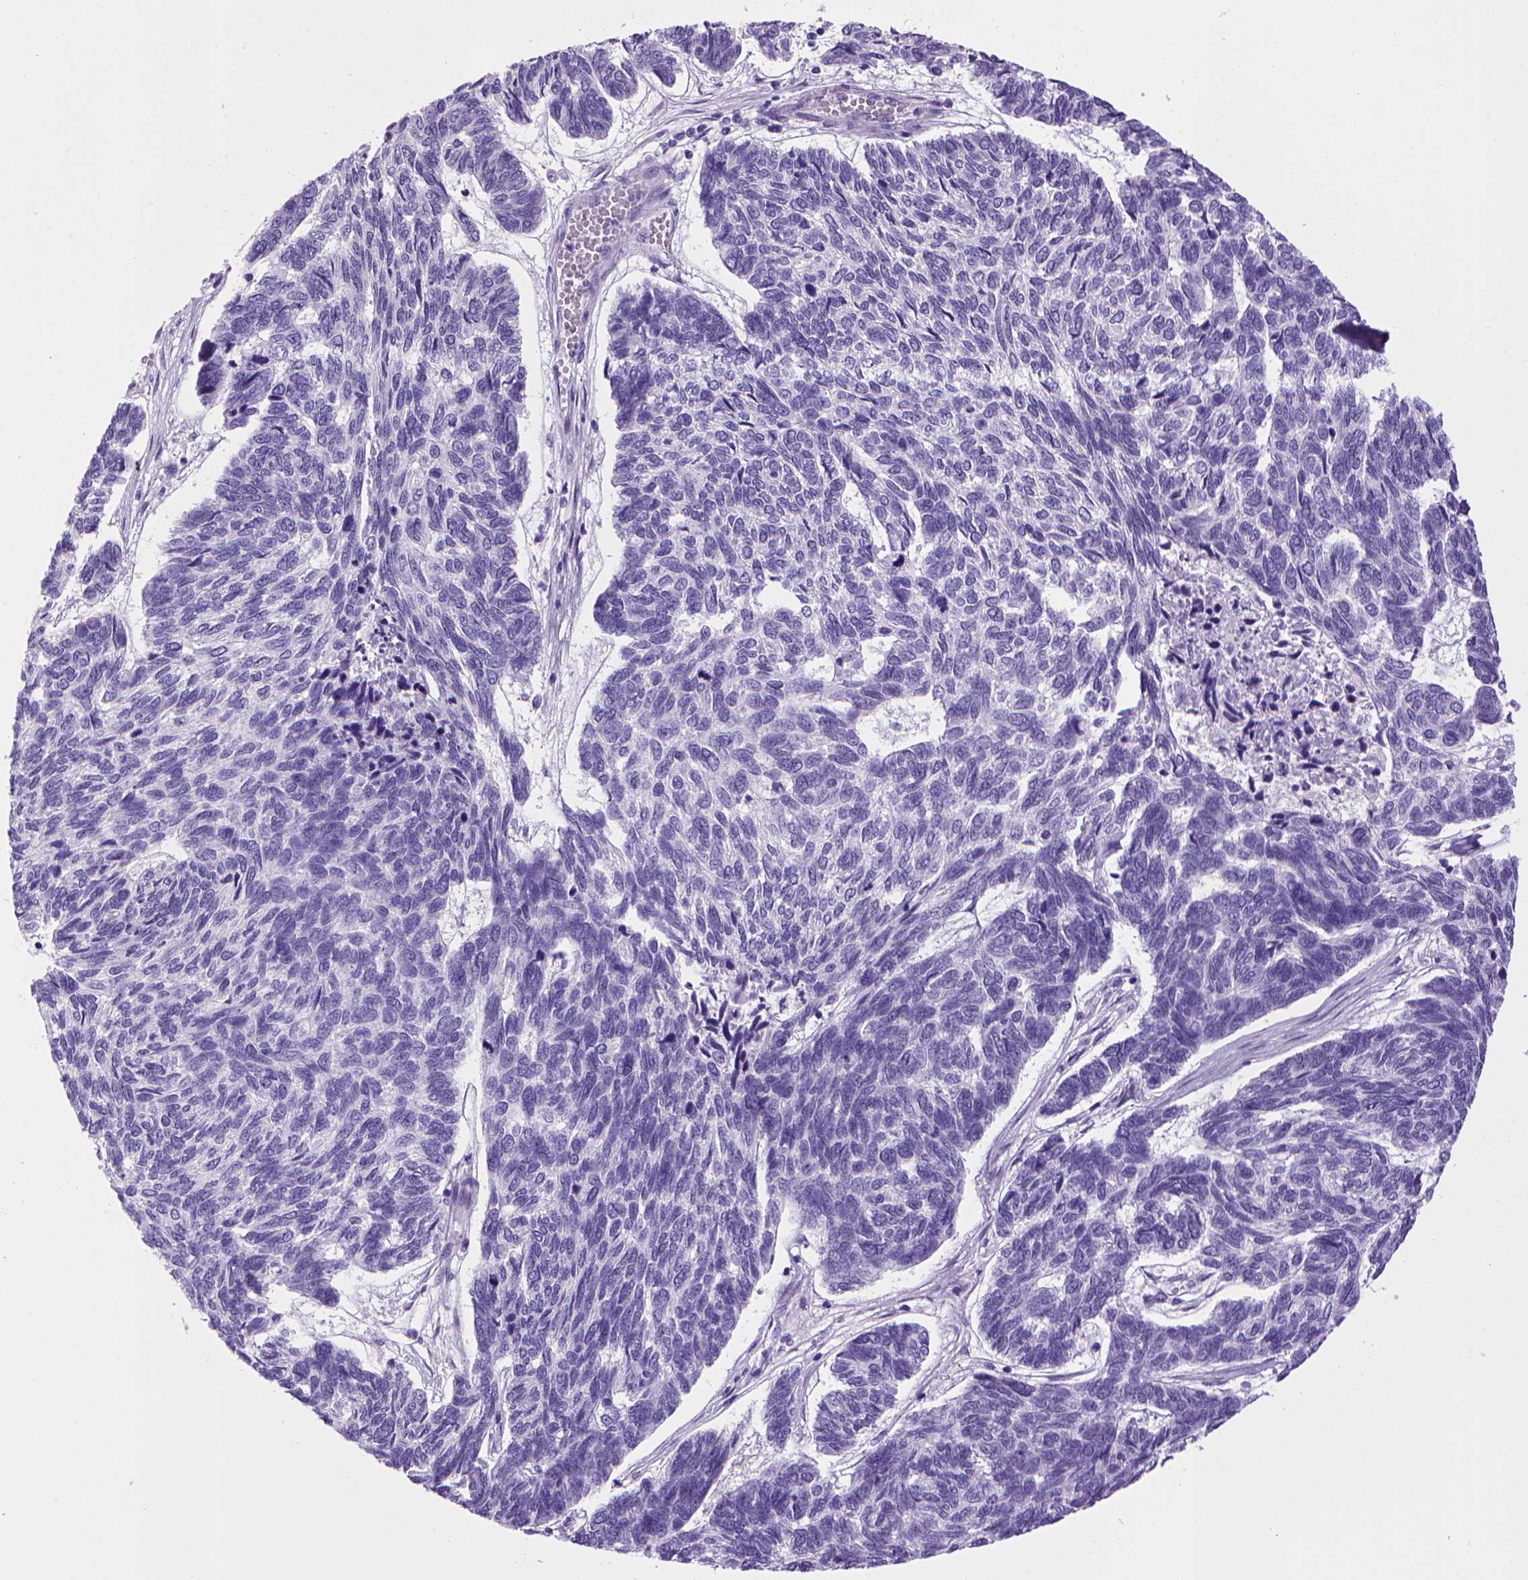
{"staining": {"intensity": "negative", "quantity": "none", "location": "none"}, "tissue": "skin cancer", "cell_type": "Tumor cells", "image_type": "cancer", "snomed": [{"axis": "morphology", "description": "Basal cell carcinoma"}, {"axis": "topography", "description": "Skin"}], "caption": "DAB immunohistochemical staining of human skin cancer (basal cell carcinoma) shows no significant expression in tumor cells.", "gene": "SGCG", "patient": {"sex": "female", "age": 65}}